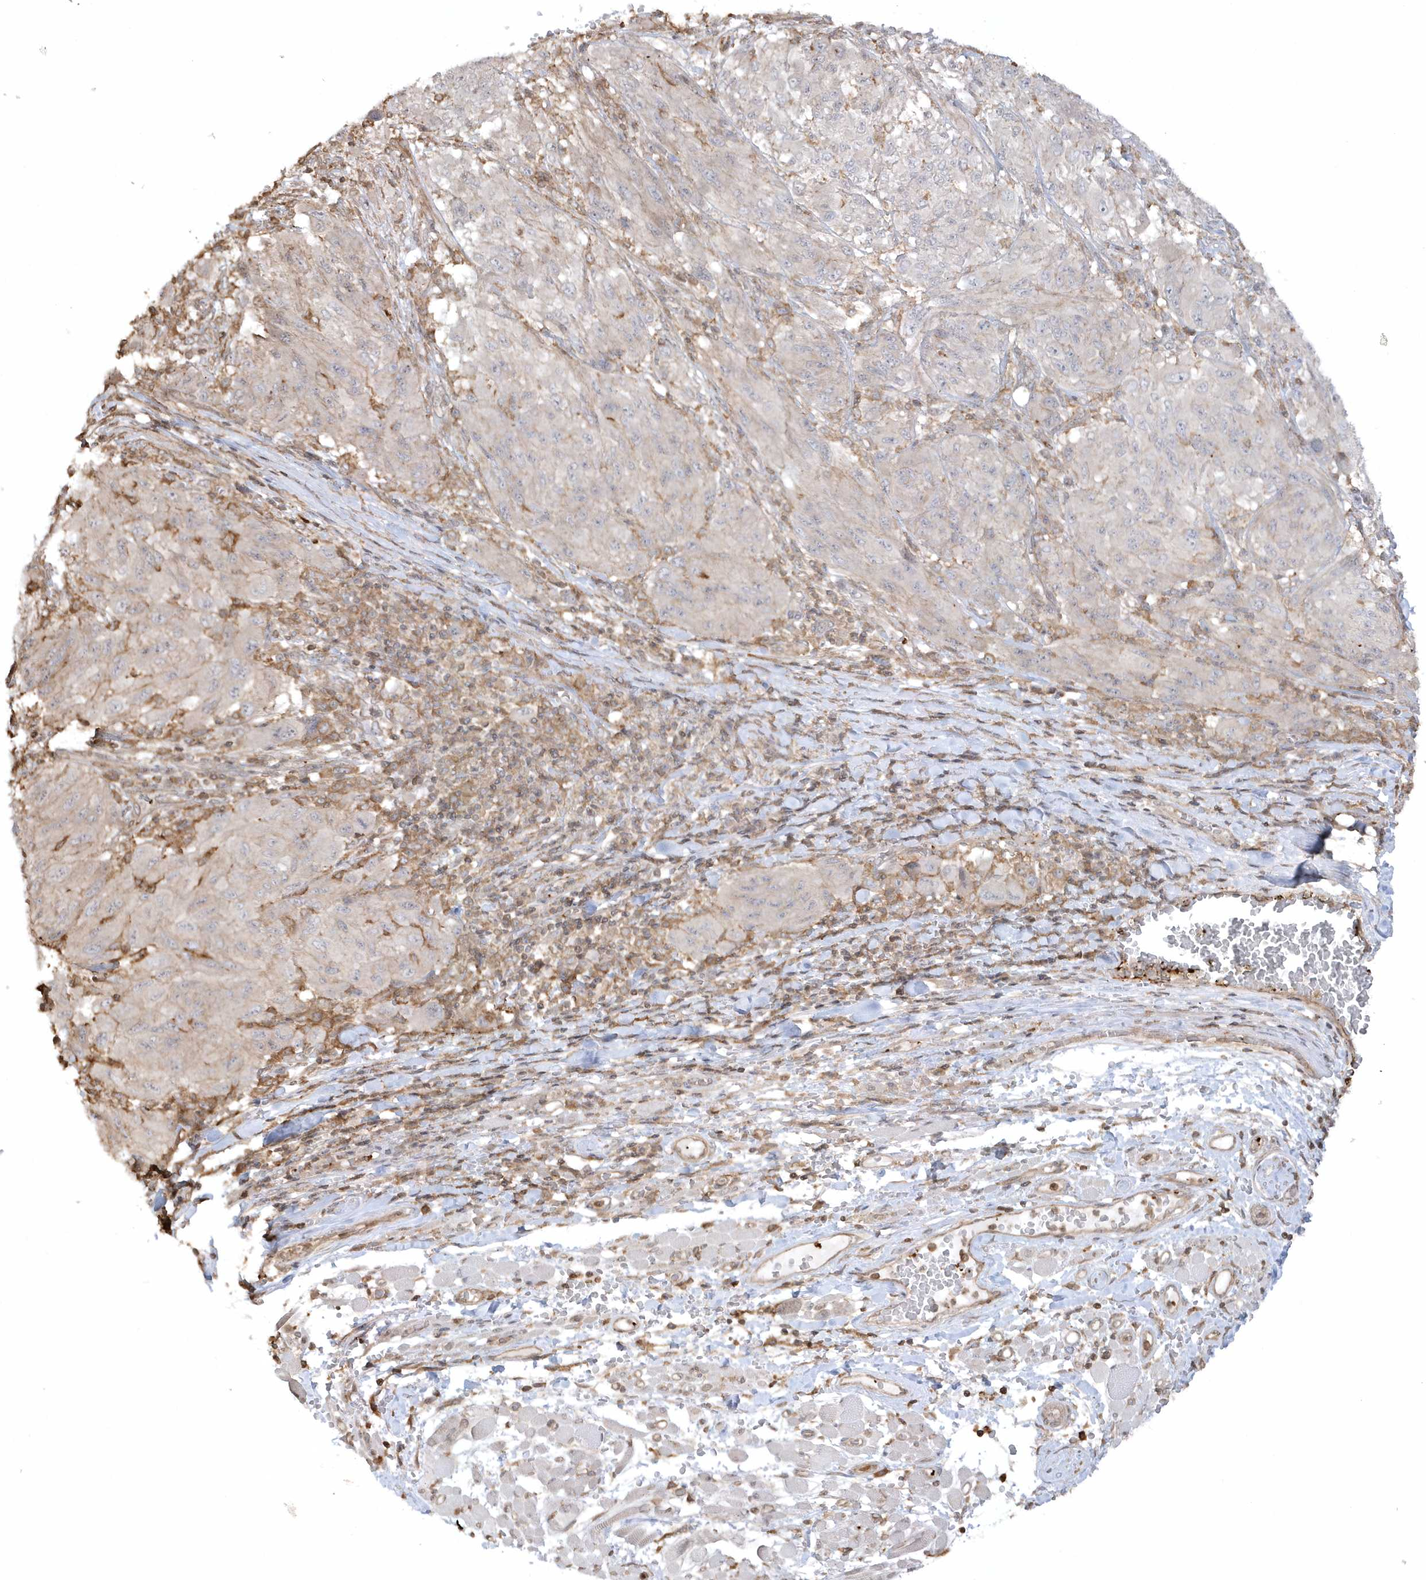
{"staining": {"intensity": "negative", "quantity": "none", "location": "none"}, "tissue": "melanoma", "cell_type": "Tumor cells", "image_type": "cancer", "snomed": [{"axis": "morphology", "description": "Malignant melanoma, NOS"}, {"axis": "topography", "description": "Skin"}], "caption": "Tumor cells are negative for brown protein staining in melanoma.", "gene": "BSN", "patient": {"sex": "female", "age": 91}}